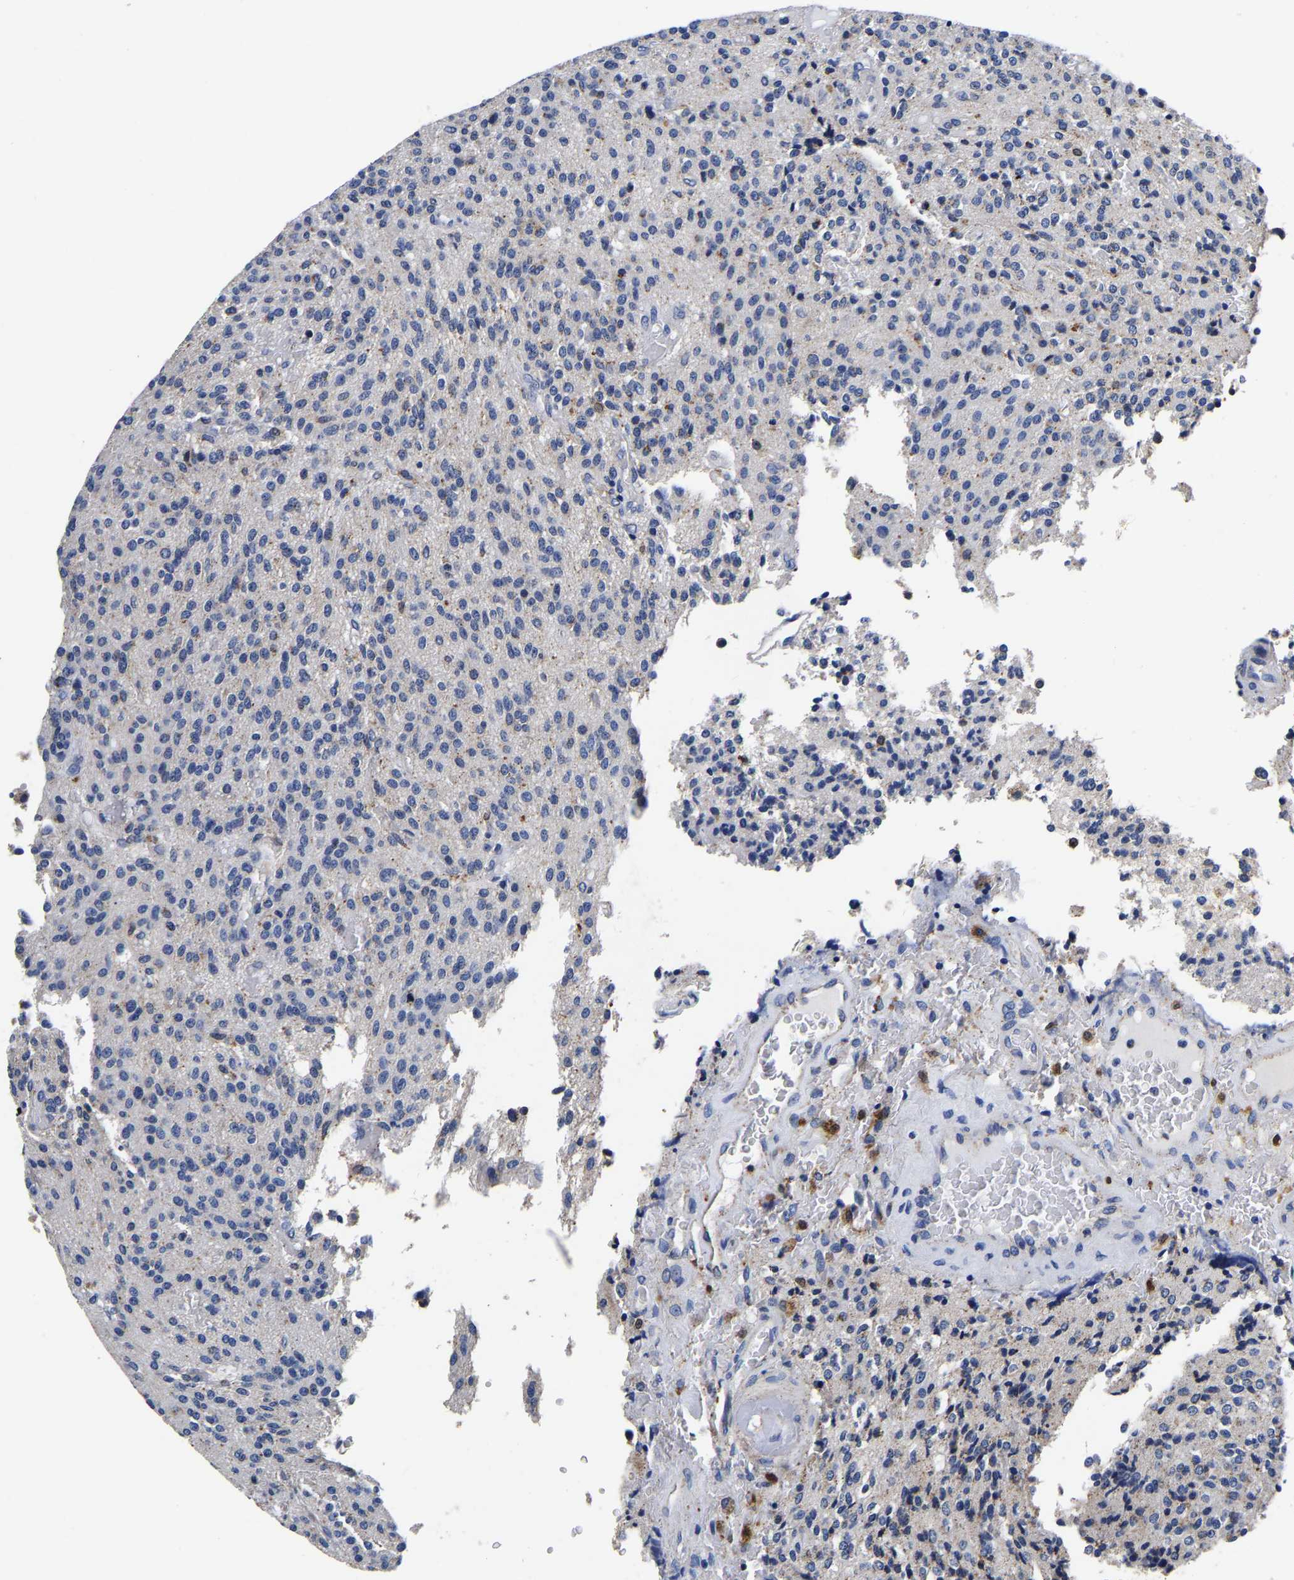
{"staining": {"intensity": "negative", "quantity": "none", "location": "none"}, "tissue": "glioma", "cell_type": "Tumor cells", "image_type": "cancer", "snomed": [{"axis": "morphology", "description": "Glioma, malignant, High grade"}, {"axis": "topography", "description": "Brain"}], "caption": "The immunohistochemistry (IHC) photomicrograph has no significant staining in tumor cells of glioma tissue.", "gene": "GRN", "patient": {"sex": "male", "age": 34}}